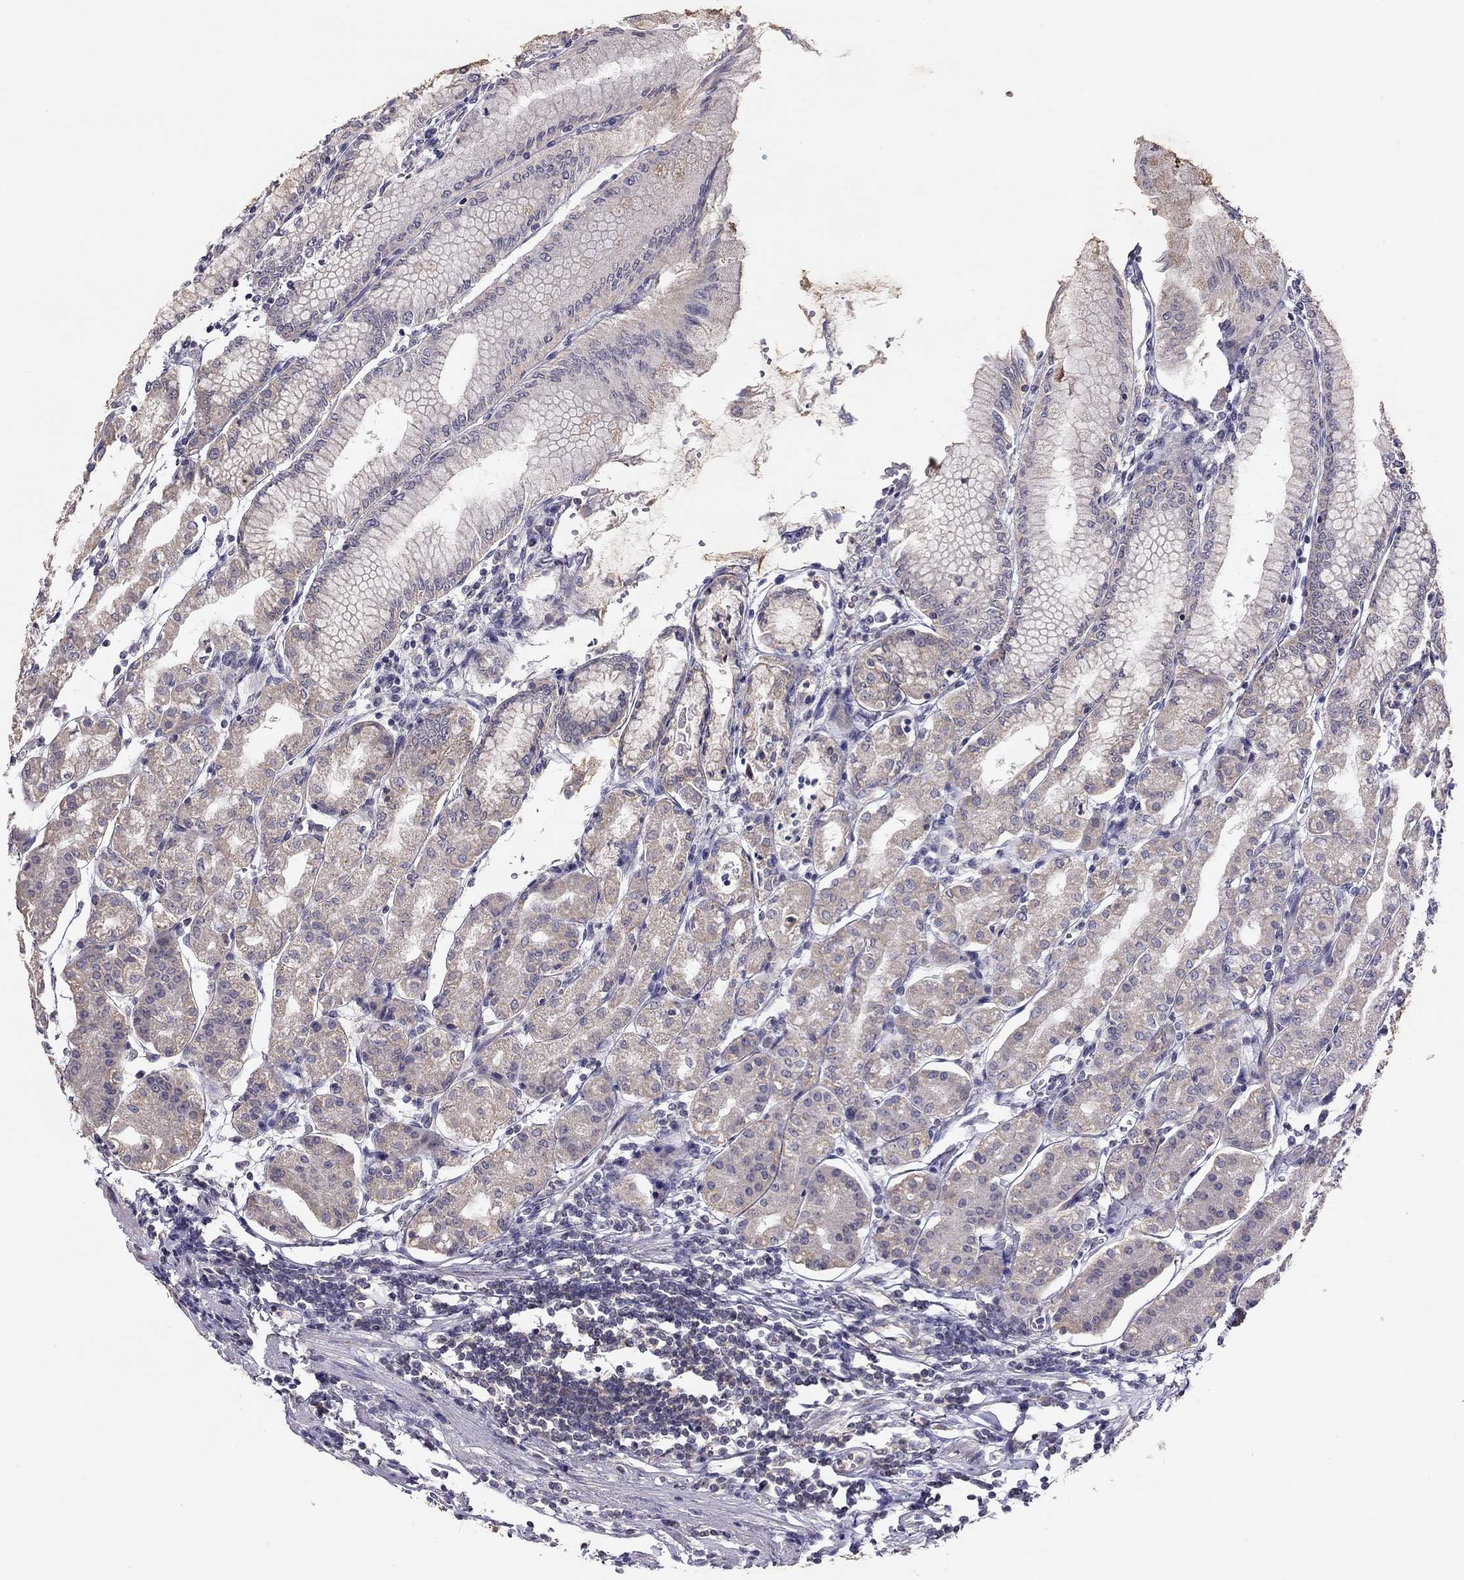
{"staining": {"intensity": "weak", "quantity": "25%-75%", "location": "cytoplasmic/membranous"}, "tissue": "stomach", "cell_type": "Glandular cells", "image_type": "normal", "snomed": [{"axis": "morphology", "description": "Normal tissue, NOS"}, {"axis": "topography", "description": "Skeletal muscle"}, {"axis": "topography", "description": "Stomach"}], "caption": "Immunohistochemistry photomicrograph of unremarkable stomach: human stomach stained using immunohistochemistry (IHC) displays low levels of weak protein expression localized specifically in the cytoplasmic/membranous of glandular cells, appearing as a cytoplasmic/membranous brown color.", "gene": "LRIT3", "patient": {"sex": "female", "age": 57}}